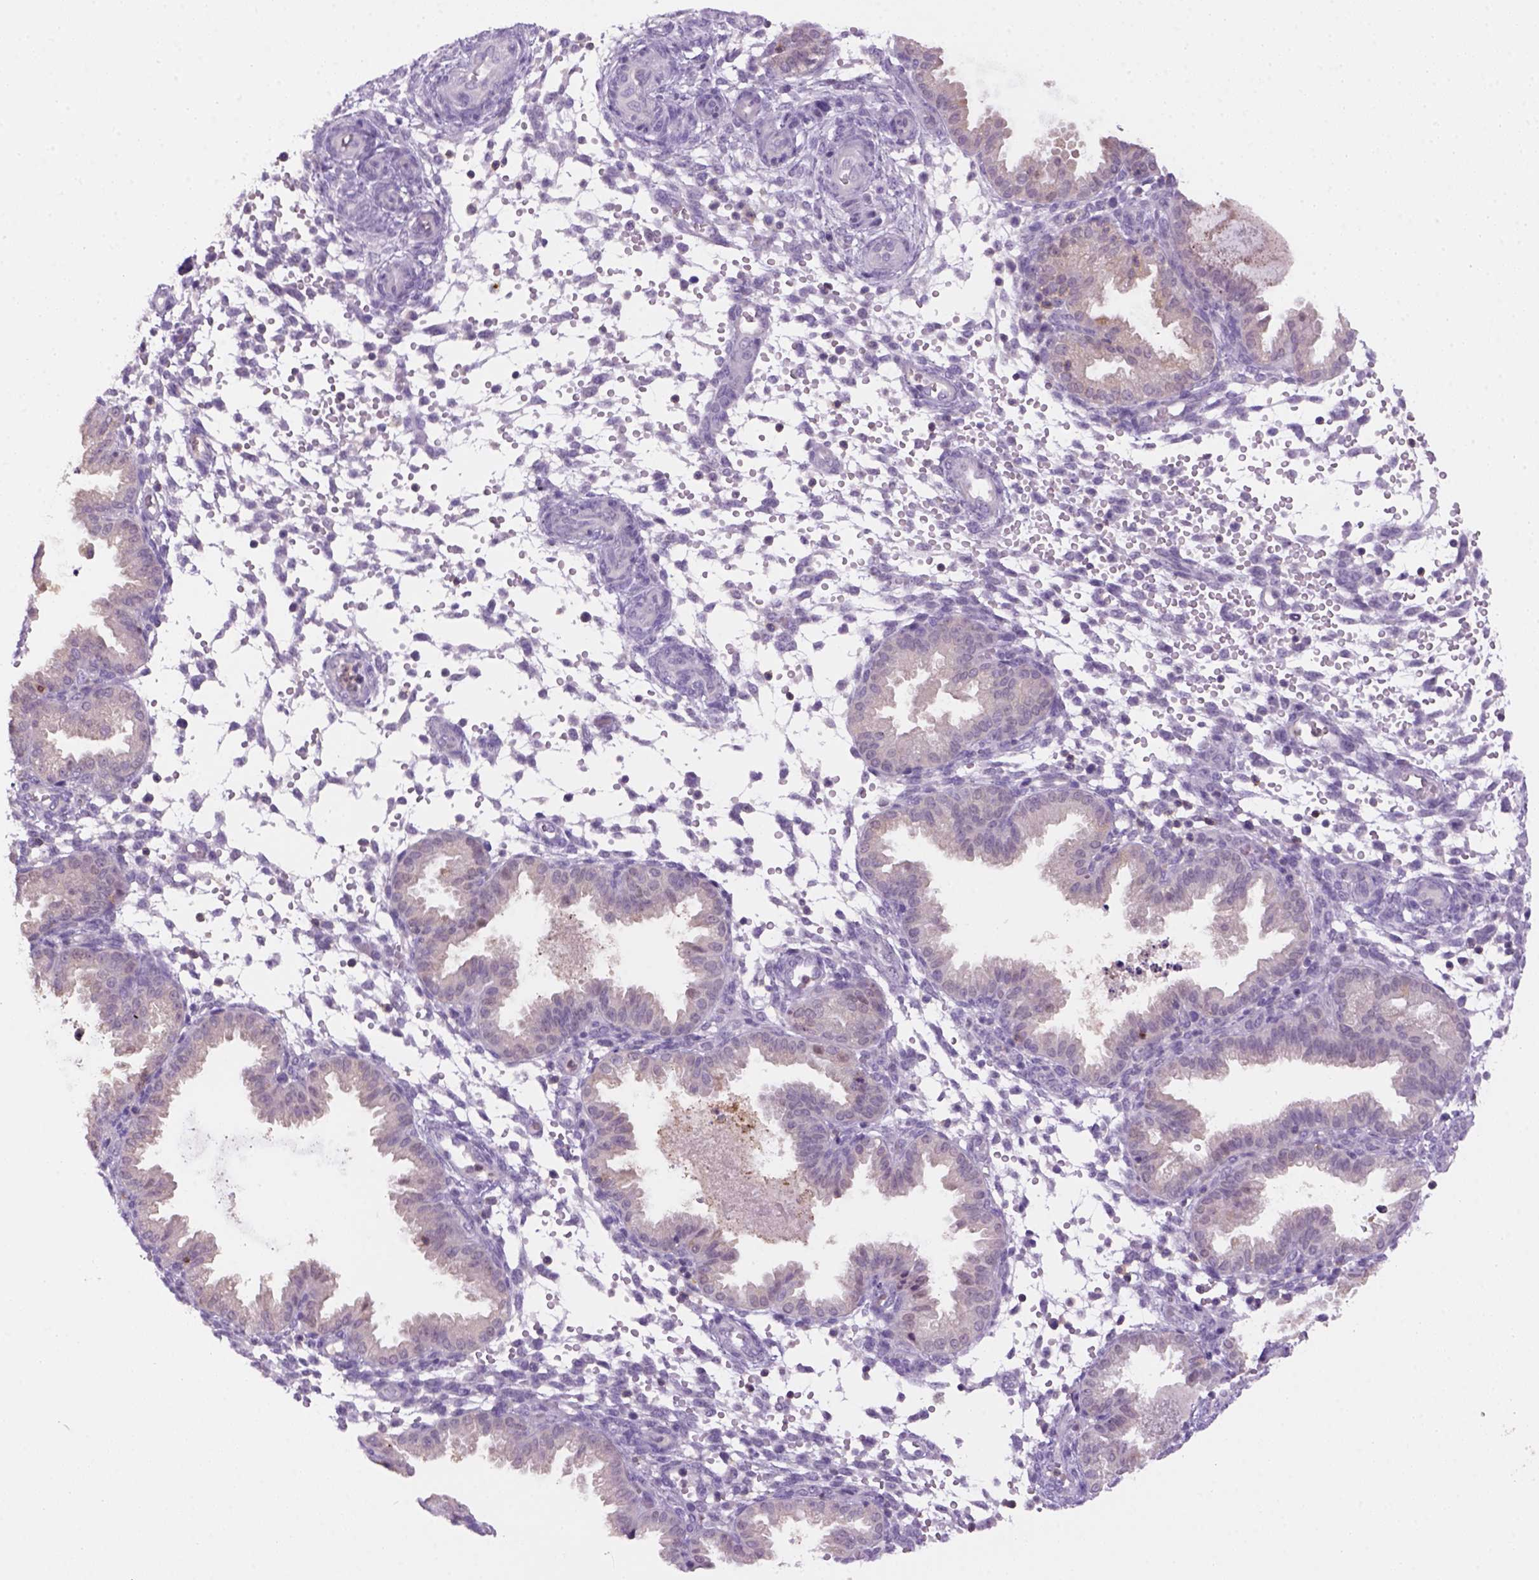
{"staining": {"intensity": "negative", "quantity": "none", "location": "none"}, "tissue": "endometrium", "cell_type": "Cells in endometrial stroma", "image_type": "normal", "snomed": [{"axis": "morphology", "description": "Normal tissue, NOS"}, {"axis": "topography", "description": "Endometrium"}], "caption": "Photomicrograph shows no significant protein staining in cells in endometrial stroma of unremarkable endometrium. (DAB (3,3'-diaminobenzidine) immunohistochemistry (IHC) with hematoxylin counter stain).", "gene": "GOT1", "patient": {"sex": "female", "age": 33}}